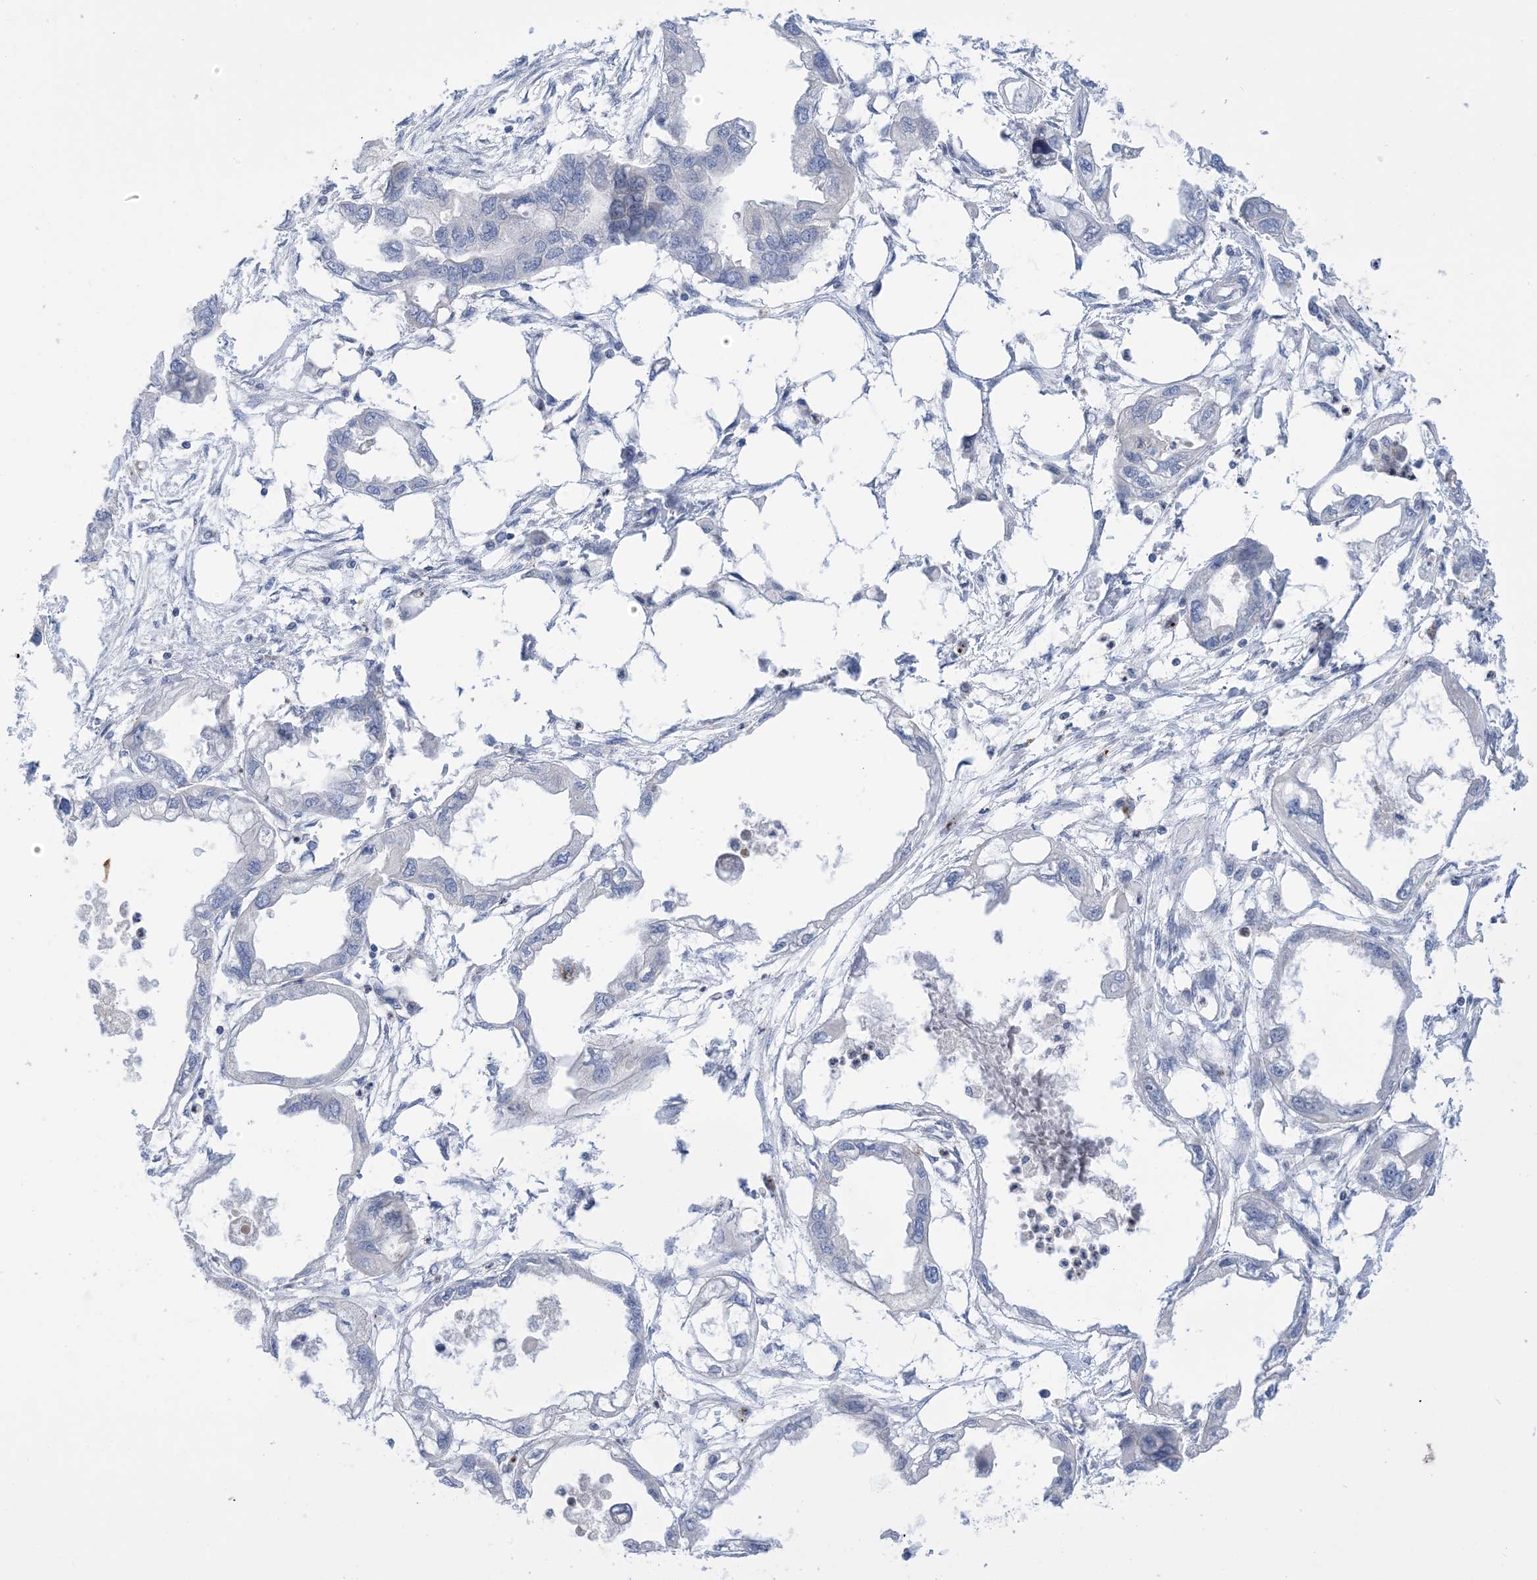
{"staining": {"intensity": "negative", "quantity": "none", "location": "none"}, "tissue": "endometrial cancer", "cell_type": "Tumor cells", "image_type": "cancer", "snomed": [{"axis": "morphology", "description": "Adenocarcinoma, NOS"}, {"axis": "morphology", "description": "Adenocarcinoma, metastatic, NOS"}, {"axis": "topography", "description": "Adipose tissue"}, {"axis": "topography", "description": "Endometrium"}], "caption": "Endometrial cancer (adenocarcinoma) stained for a protein using IHC demonstrates no positivity tumor cells.", "gene": "TTYH1", "patient": {"sex": "female", "age": 67}}